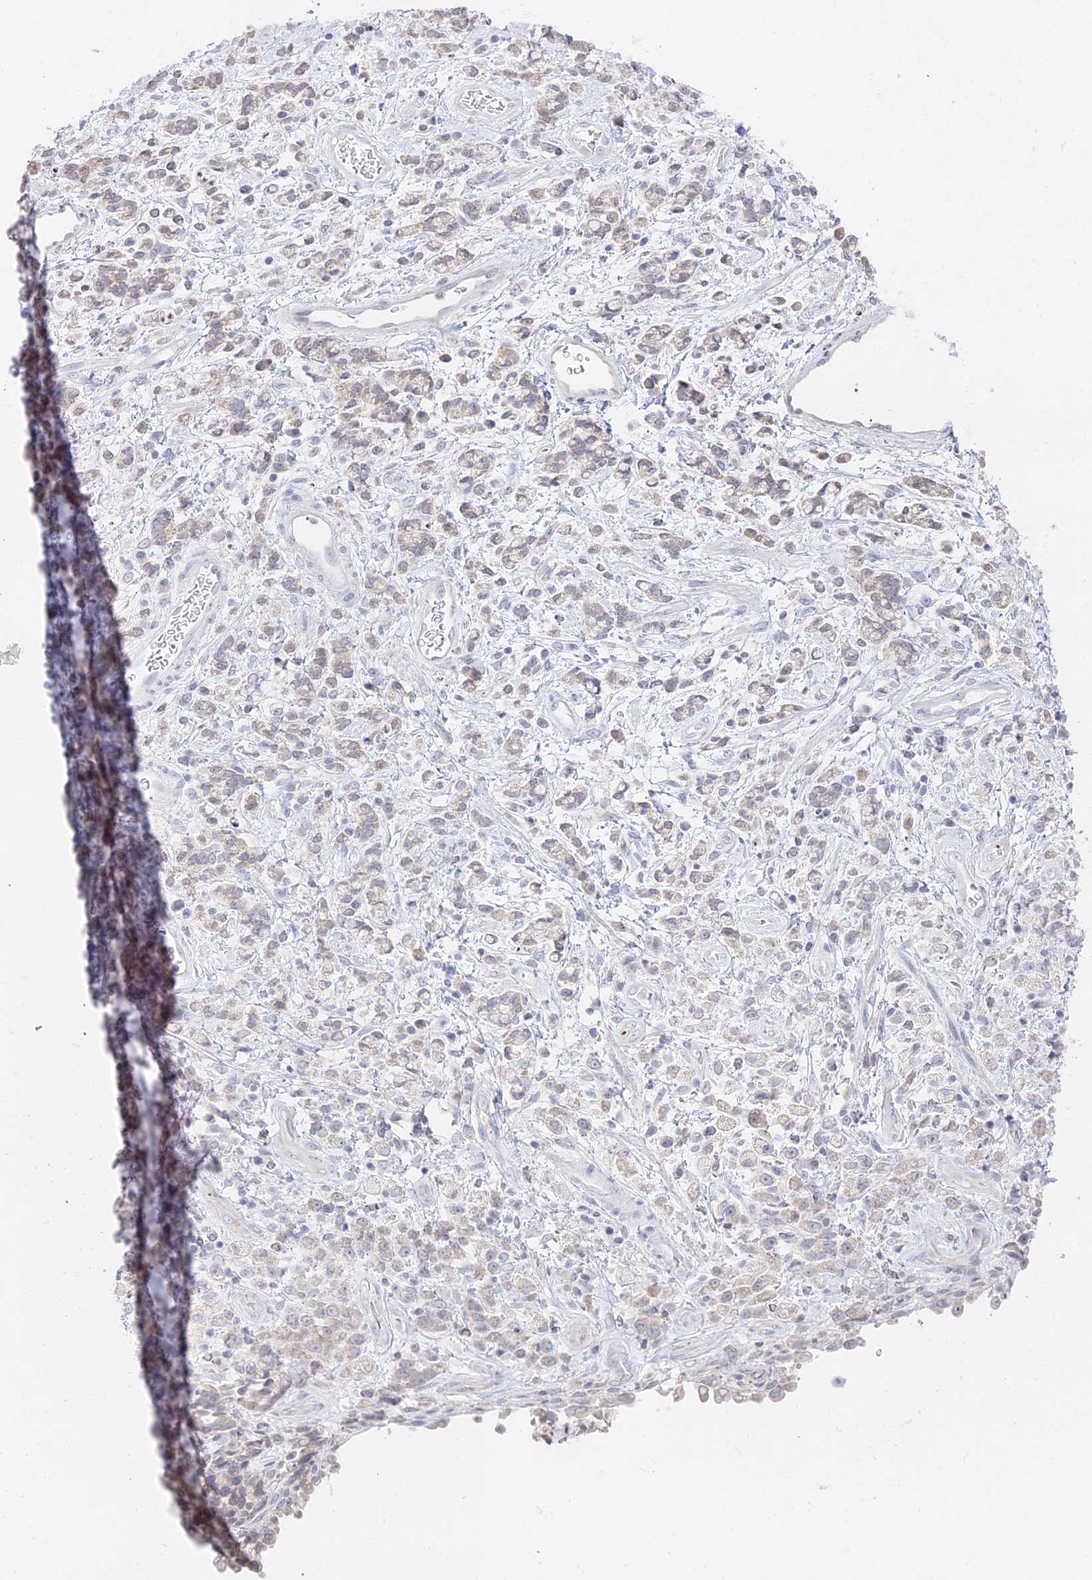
{"staining": {"intensity": "negative", "quantity": "none", "location": "none"}, "tissue": "stomach cancer", "cell_type": "Tumor cells", "image_type": "cancer", "snomed": [{"axis": "morphology", "description": "Adenocarcinoma, NOS"}, {"axis": "topography", "description": "Stomach"}], "caption": "High power microscopy image of an immunohistochemistry micrograph of stomach cancer, revealing no significant expression in tumor cells.", "gene": "TMEM40", "patient": {"sex": "female", "age": 60}}